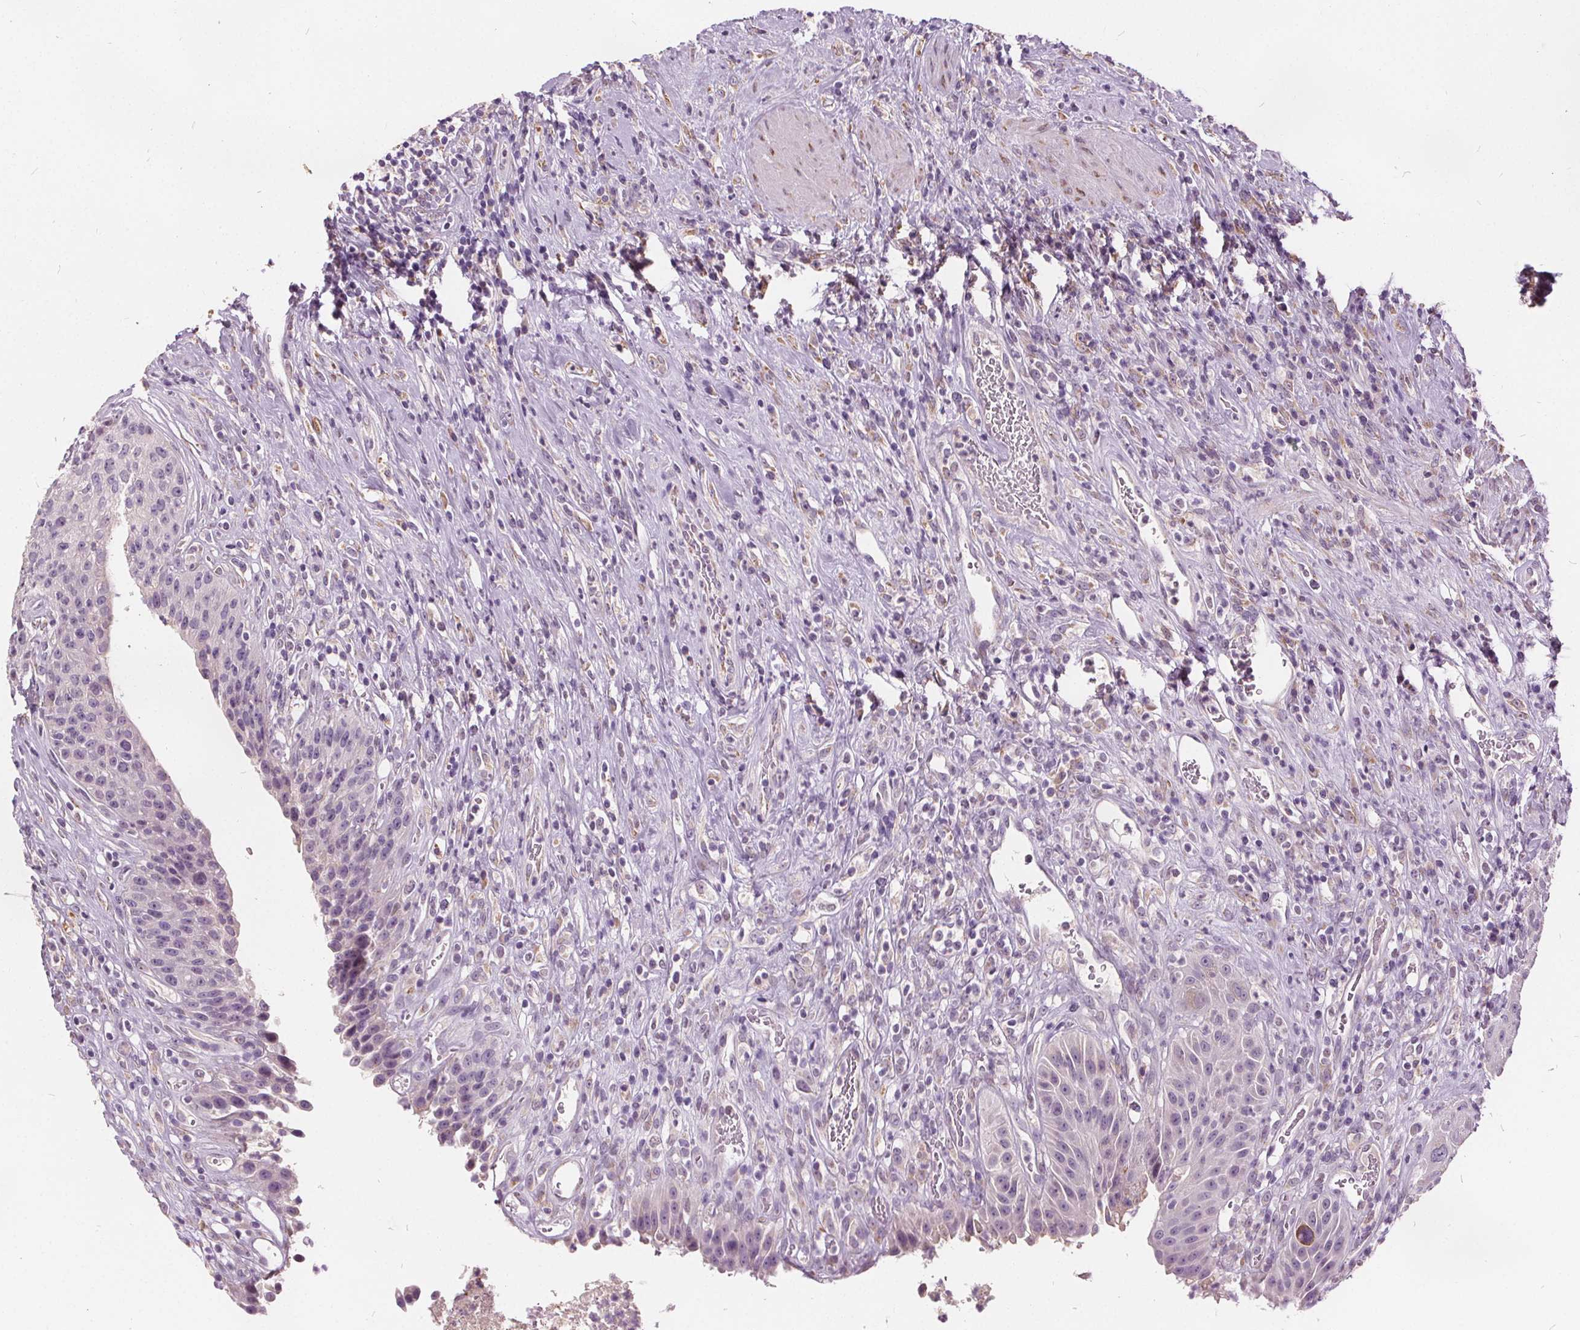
{"staining": {"intensity": "negative", "quantity": "none", "location": "none"}, "tissue": "urinary bladder", "cell_type": "Urothelial cells", "image_type": "normal", "snomed": [{"axis": "morphology", "description": "Normal tissue, NOS"}, {"axis": "topography", "description": "Urinary bladder"}], "caption": "This is an immunohistochemistry (IHC) image of unremarkable human urinary bladder. There is no expression in urothelial cells.", "gene": "ACOX2", "patient": {"sex": "female", "age": 56}}